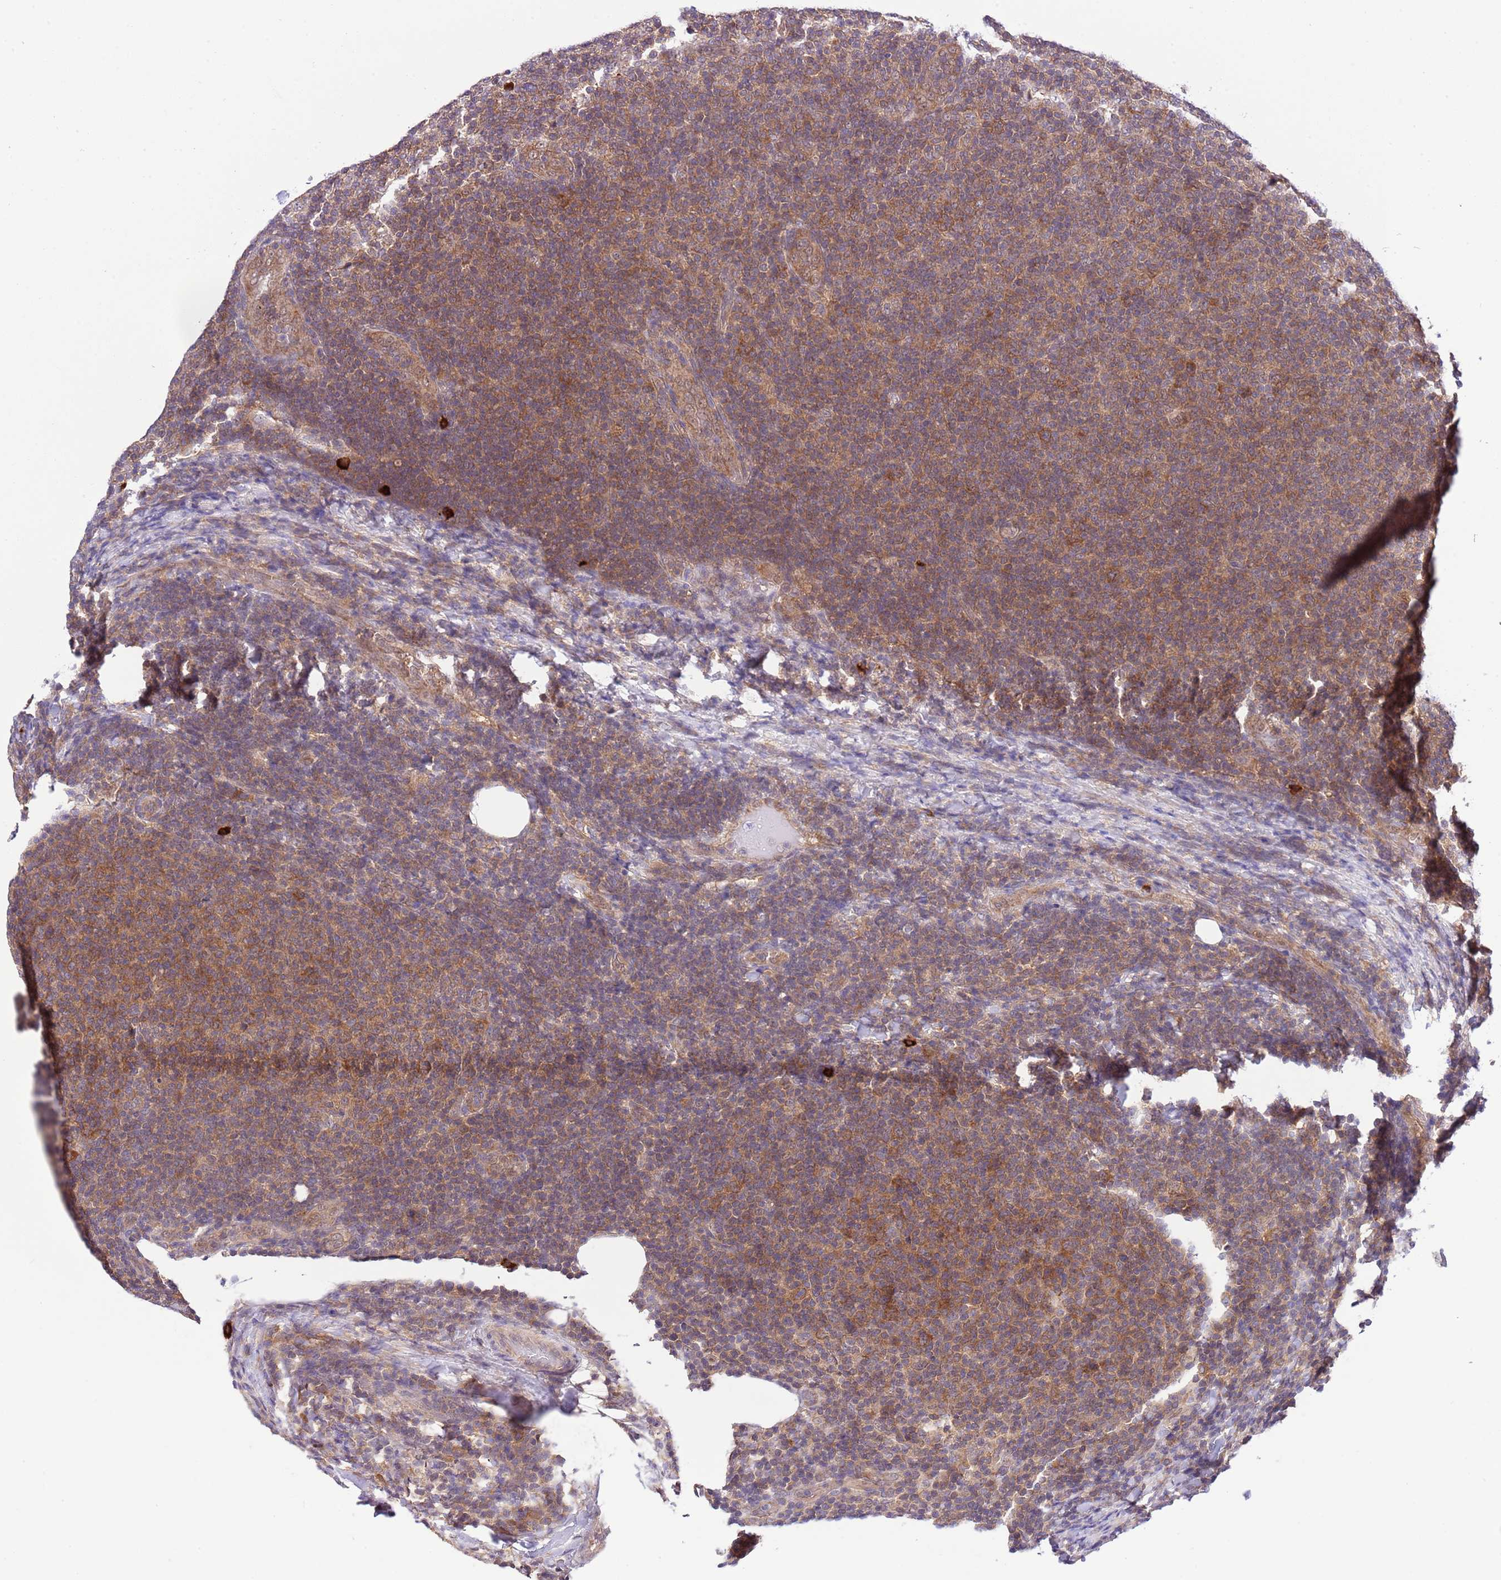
{"staining": {"intensity": "moderate", "quantity": ">75%", "location": "cytoplasmic/membranous"}, "tissue": "lymphoma", "cell_type": "Tumor cells", "image_type": "cancer", "snomed": [{"axis": "morphology", "description": "Malignant lymphoma, non-Hodgkin's type, Low grade"}, {"axis": "topography", "description": "Lymph node"}], "caption": "The histopathology image exhibits immunohistochemical staining of low-grade malignant lymphoma, non-Hodgkin's type. There is moderate cytoplasmic/membranous staining is present in approximately >75% of tumor cells.", "gene": "DONSON", "patient": {"sex": "male", "age": 66}}